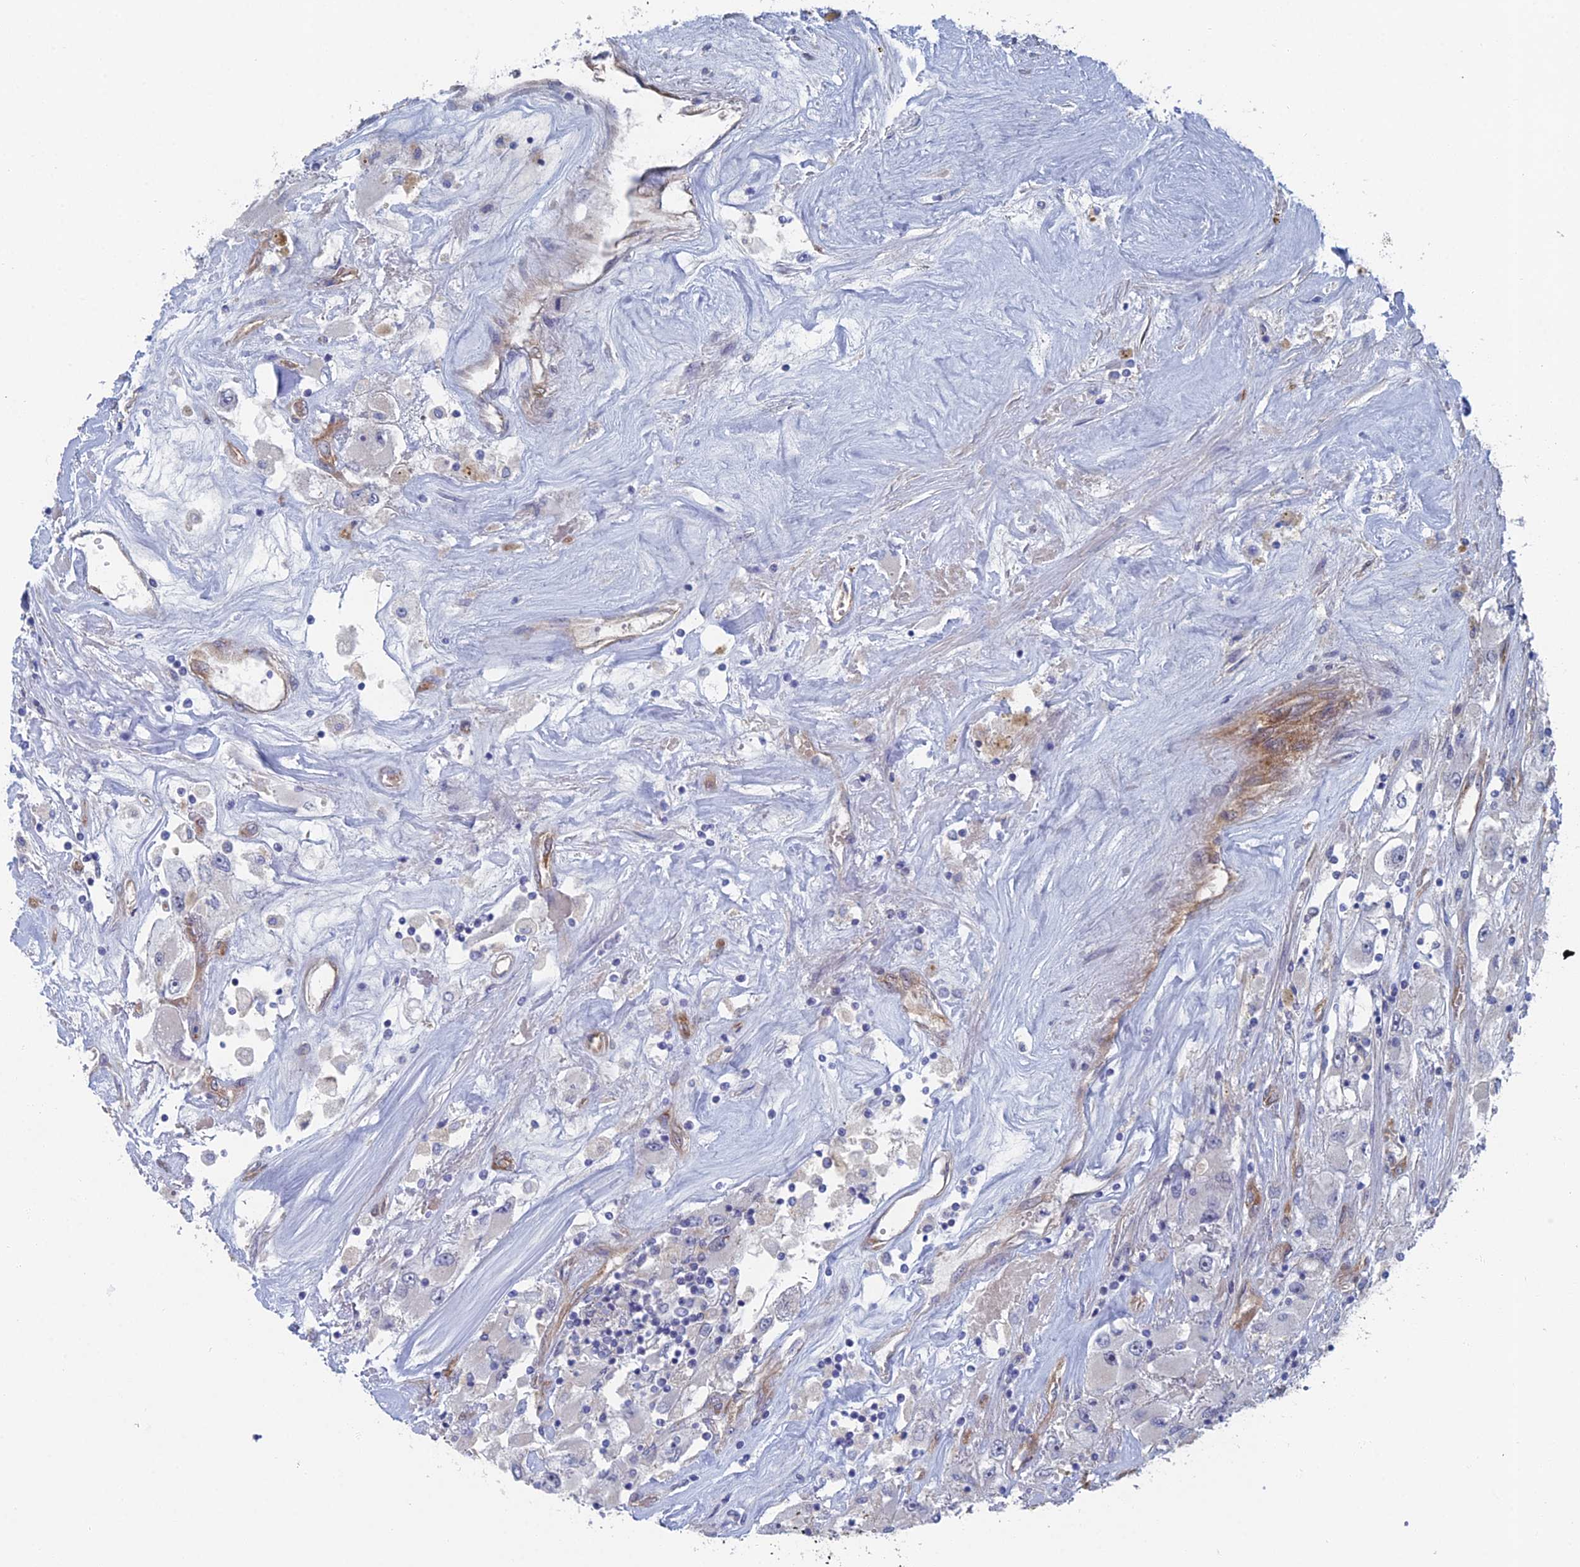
{"staining": {"intensity": "negative", "quantity": "none", "location": "none"}, "tissue": "renal cancer", "cell_type": "Tumor cells", "image_type": "cancer", "snomed": [{"axis": "morphology", "description": "Adenocarcinoma, NOS"}, {"axis": "topography", "description": "Kidney"}], "caption": "Immunohistochemistry (IHC) photomicrograph of human renal cancer (adenocarcinoma) stained for a protein (brown), which reveals no expression in tumor cells.", "gene": "ARAP3", "patient": {"sex": "female", "age": 52}}